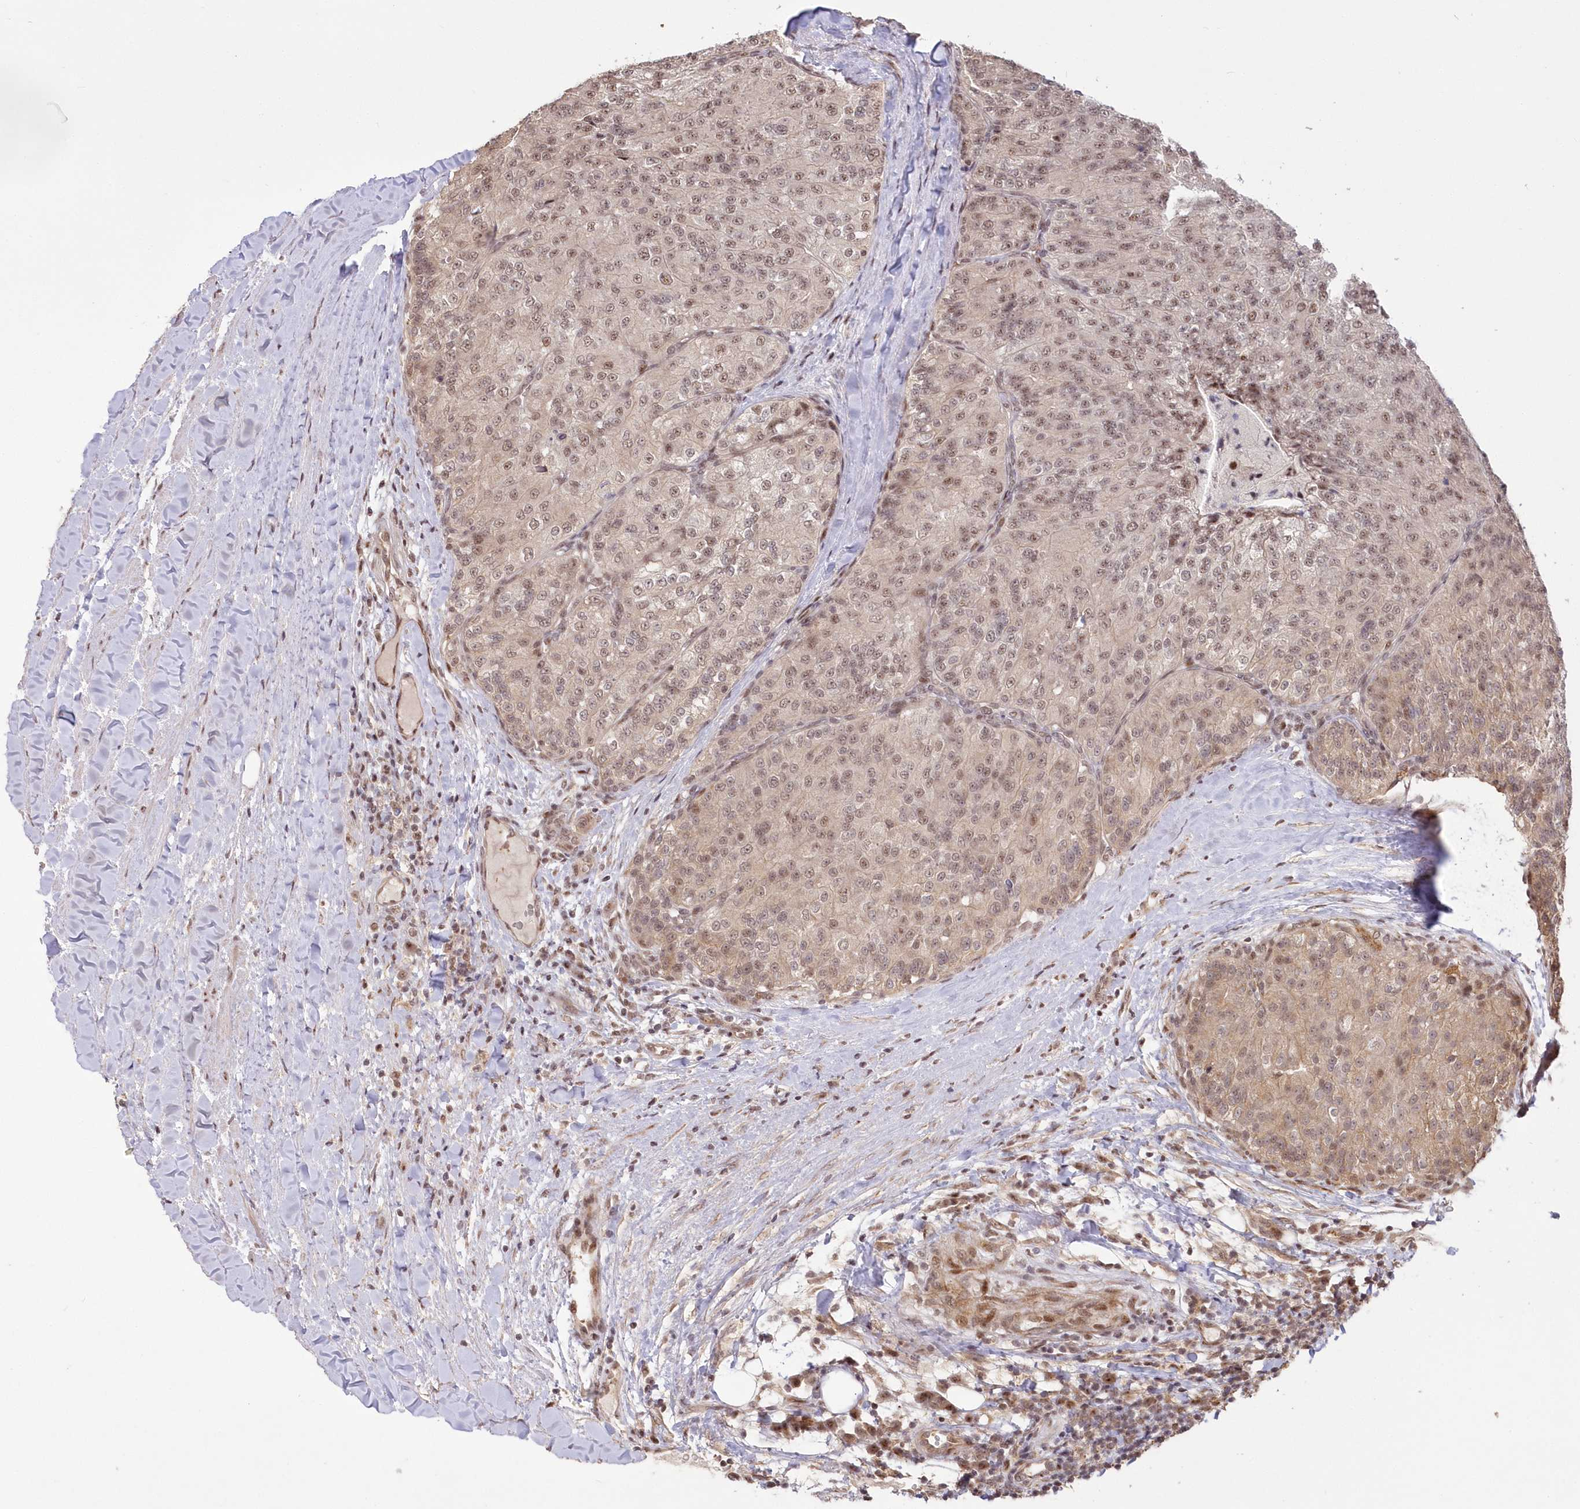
{"staining": {"intensity": "weak", "quantity": ">75%", "location": "nuclear"}, "tissue": "renal cancer", "cell_type": "Tumor cells", "image_type": "cancer", "snomed": [{"axis": "morphology", "description": "Adenocarcinoma, NOS"}, {"axis": "topography", "description": "Kidney"}], "caption": "IHC photomicrograph of renal adenocarcinoma stained for a protein (brown), which shows low levels of weak nuclear staining in approximately >75% of tumor cells.", "gene": "WBP1L", "patient": {"sex": "female", "age": 63}}